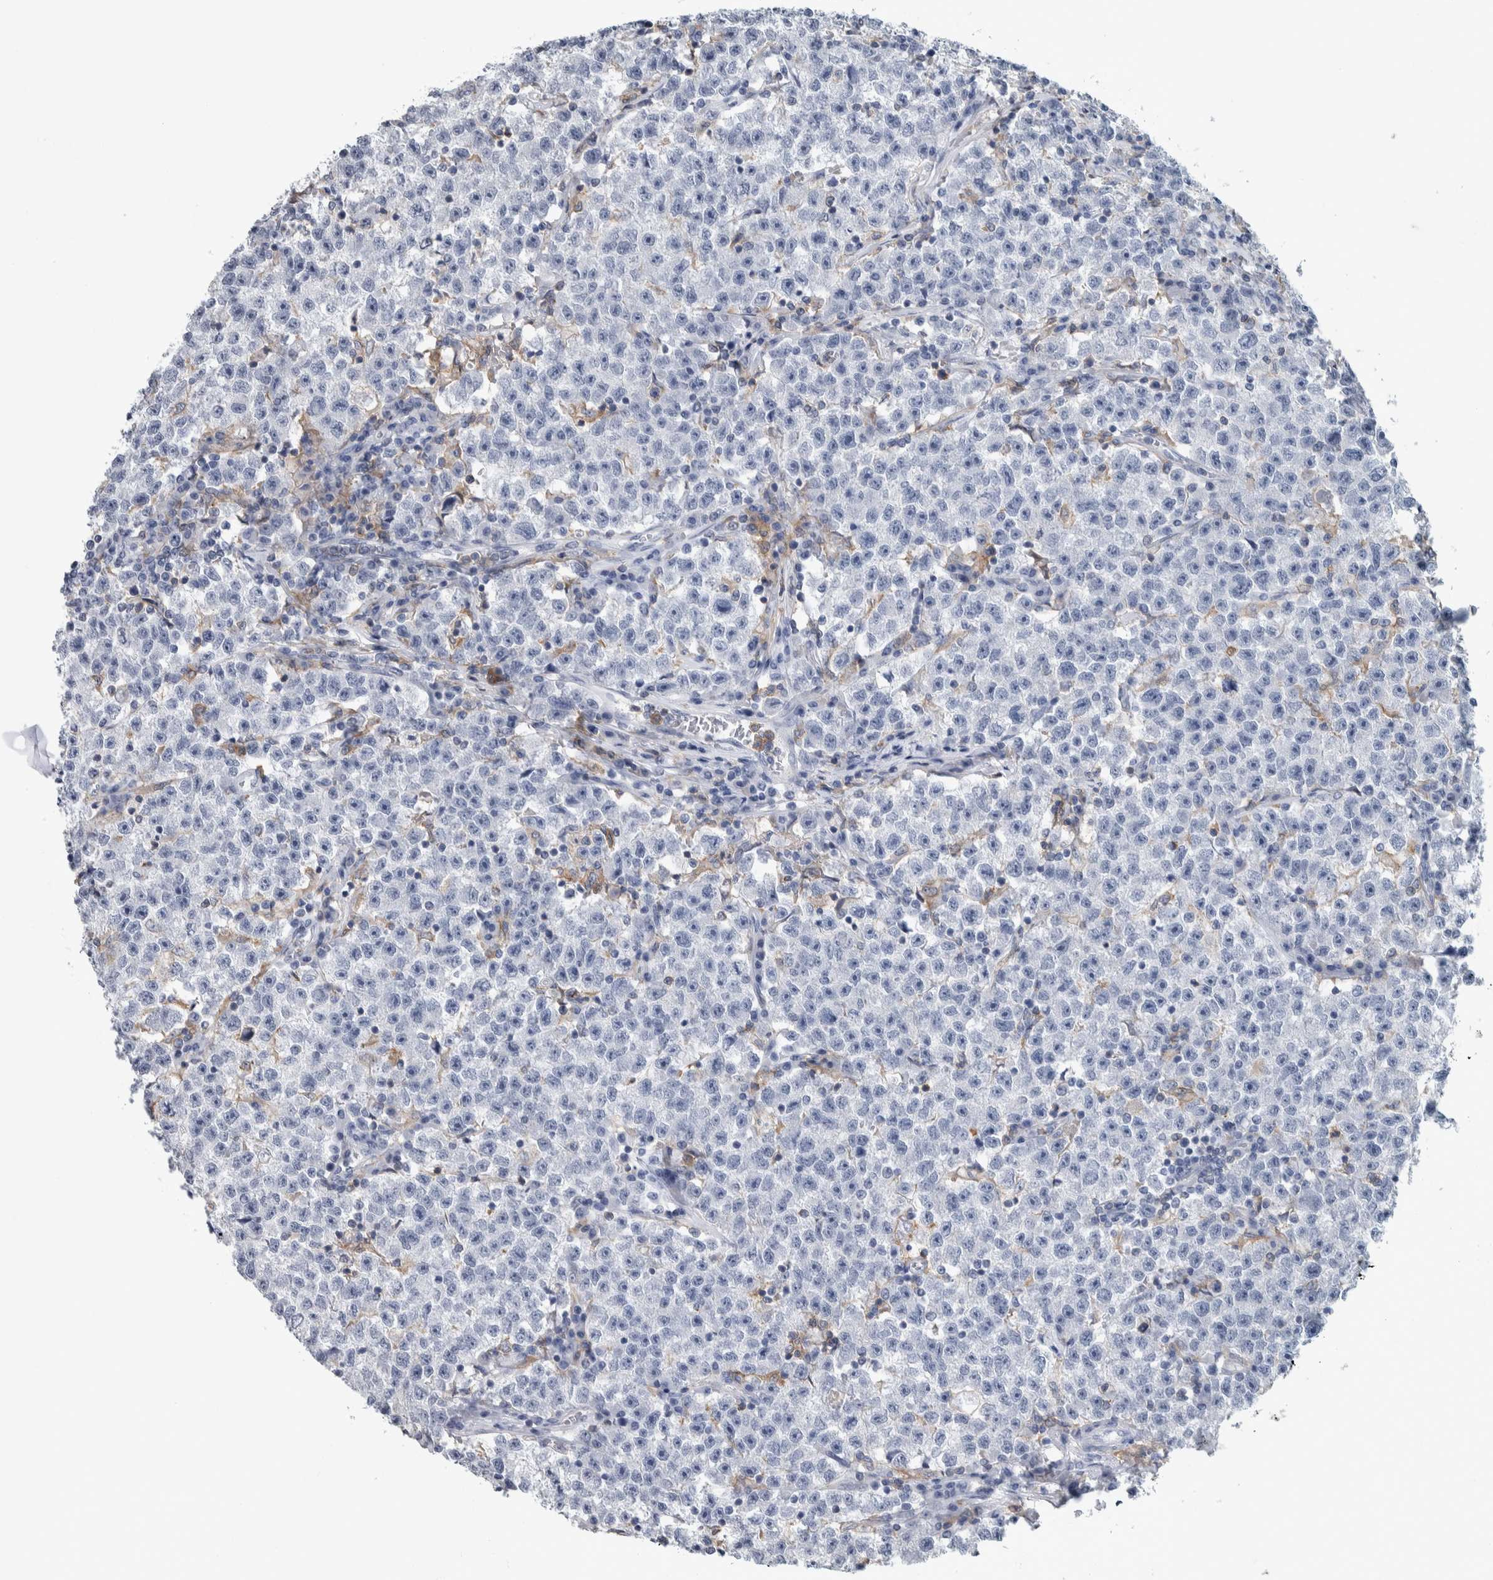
{"staining": {"intensity": "negative", "quantity": "none", "location": "none"}, "tissue": "testis cancer", "cell_type": "Tumor cells", "image_type": "cancer", "snomed": [{"axis": "morphology", "description": "Seminoma, NOS"}, {"axis": "topography", "description": "Testis"}], "caption": "This is a histopathology image of immunohistochemistry (IHC) staining of testis cancer, which shows no positivity in tumor cells.", "gene": "SKAP2", "patient": {"sex": "male", "age": 22}}